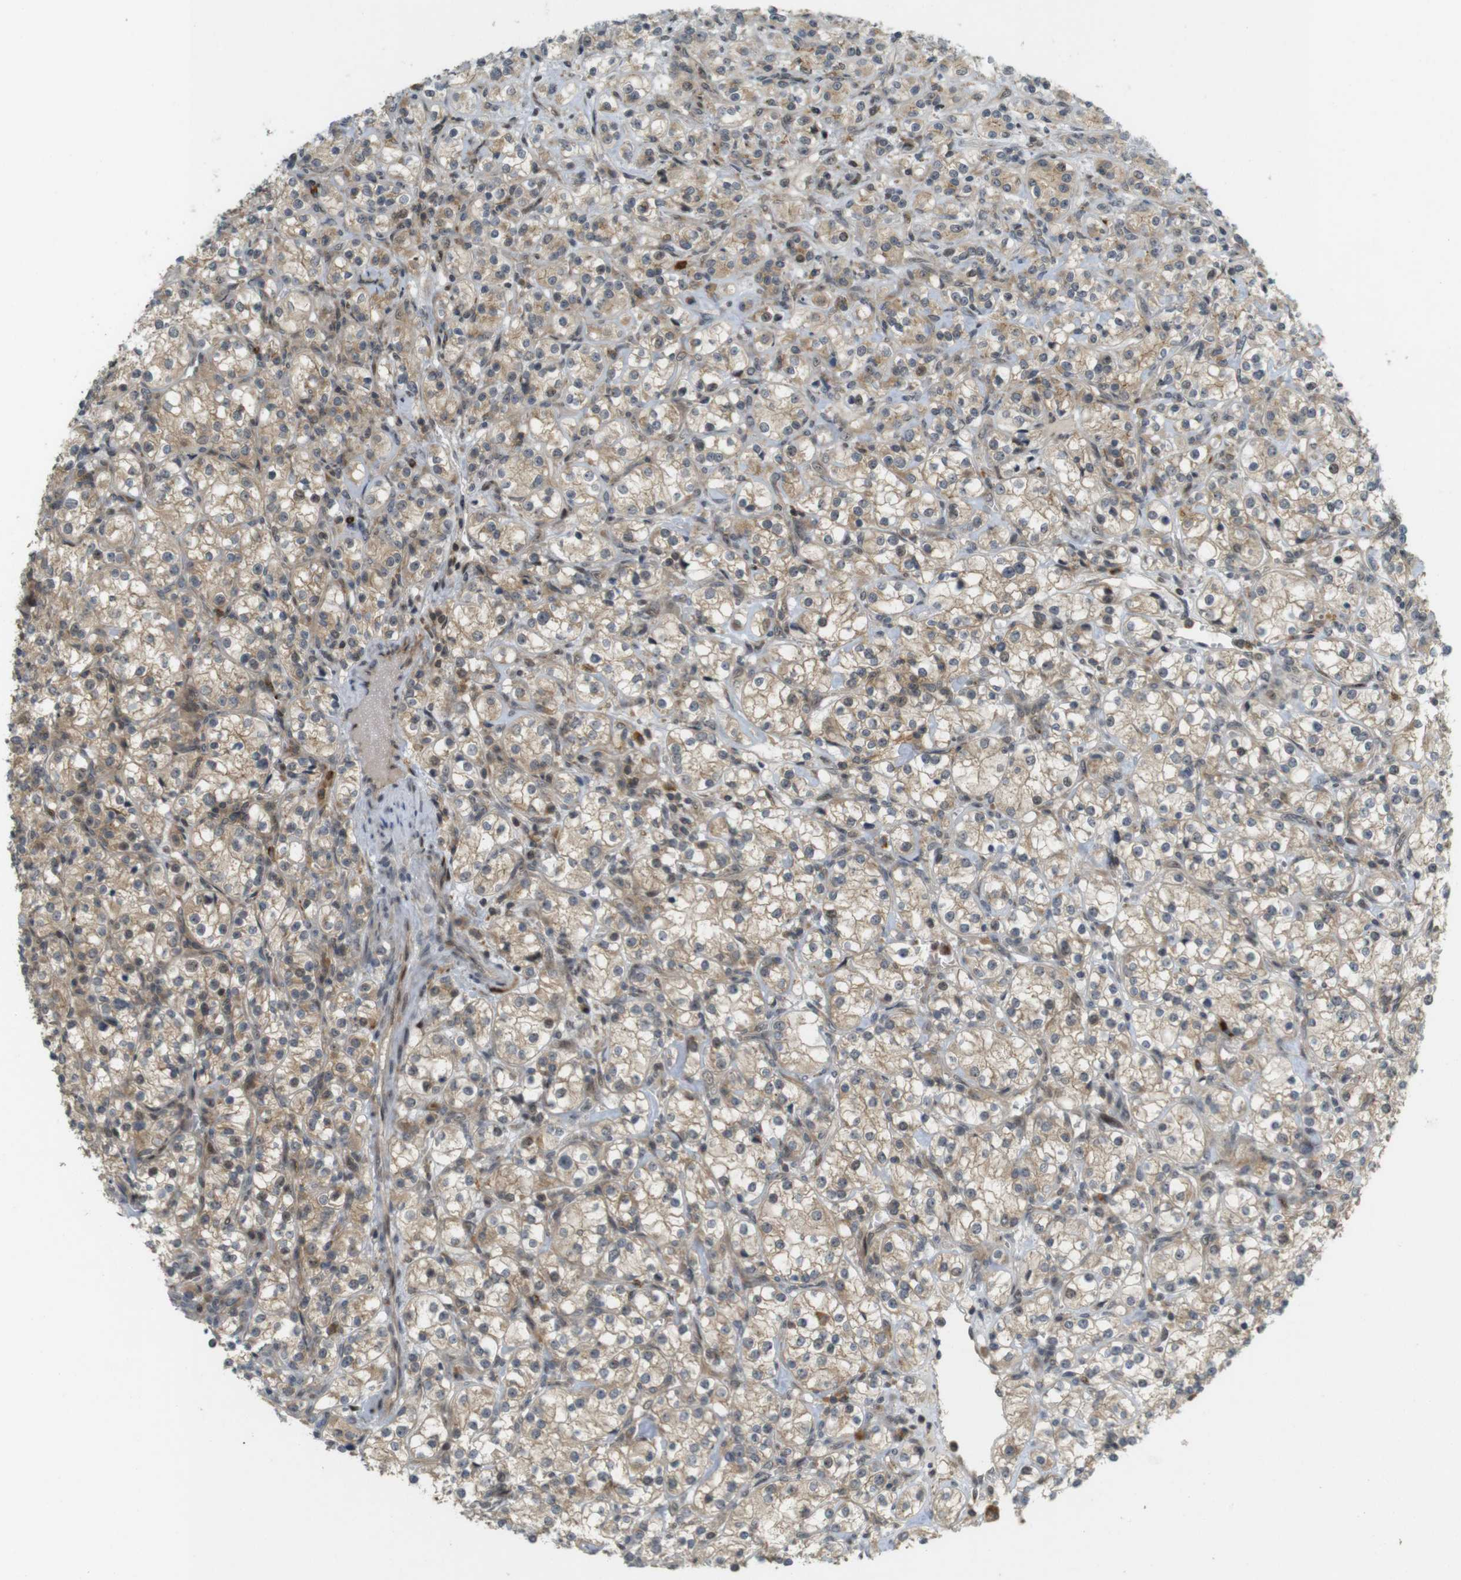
{"staining": {"intensity": "moderate", "quantity": ">75%", "location": "cytoplasmic/membranous"}, "tissue": "renal cancer", "cell_type": "Tumor cells", "image_type": "cancer", "snomed": [{"axis": "morphology", "description": "Adenocarcinoma, NOS"}, {"axis": "topography", "description": "Kidney"}], "caption": "Protein staining exhibits moderate cytoplasmic/membranous positivity in about >75% of tumor cells in adenocarcinoma (renal).", "gene": "TMX3", "patient": {"sex": "male", "age": 77}}